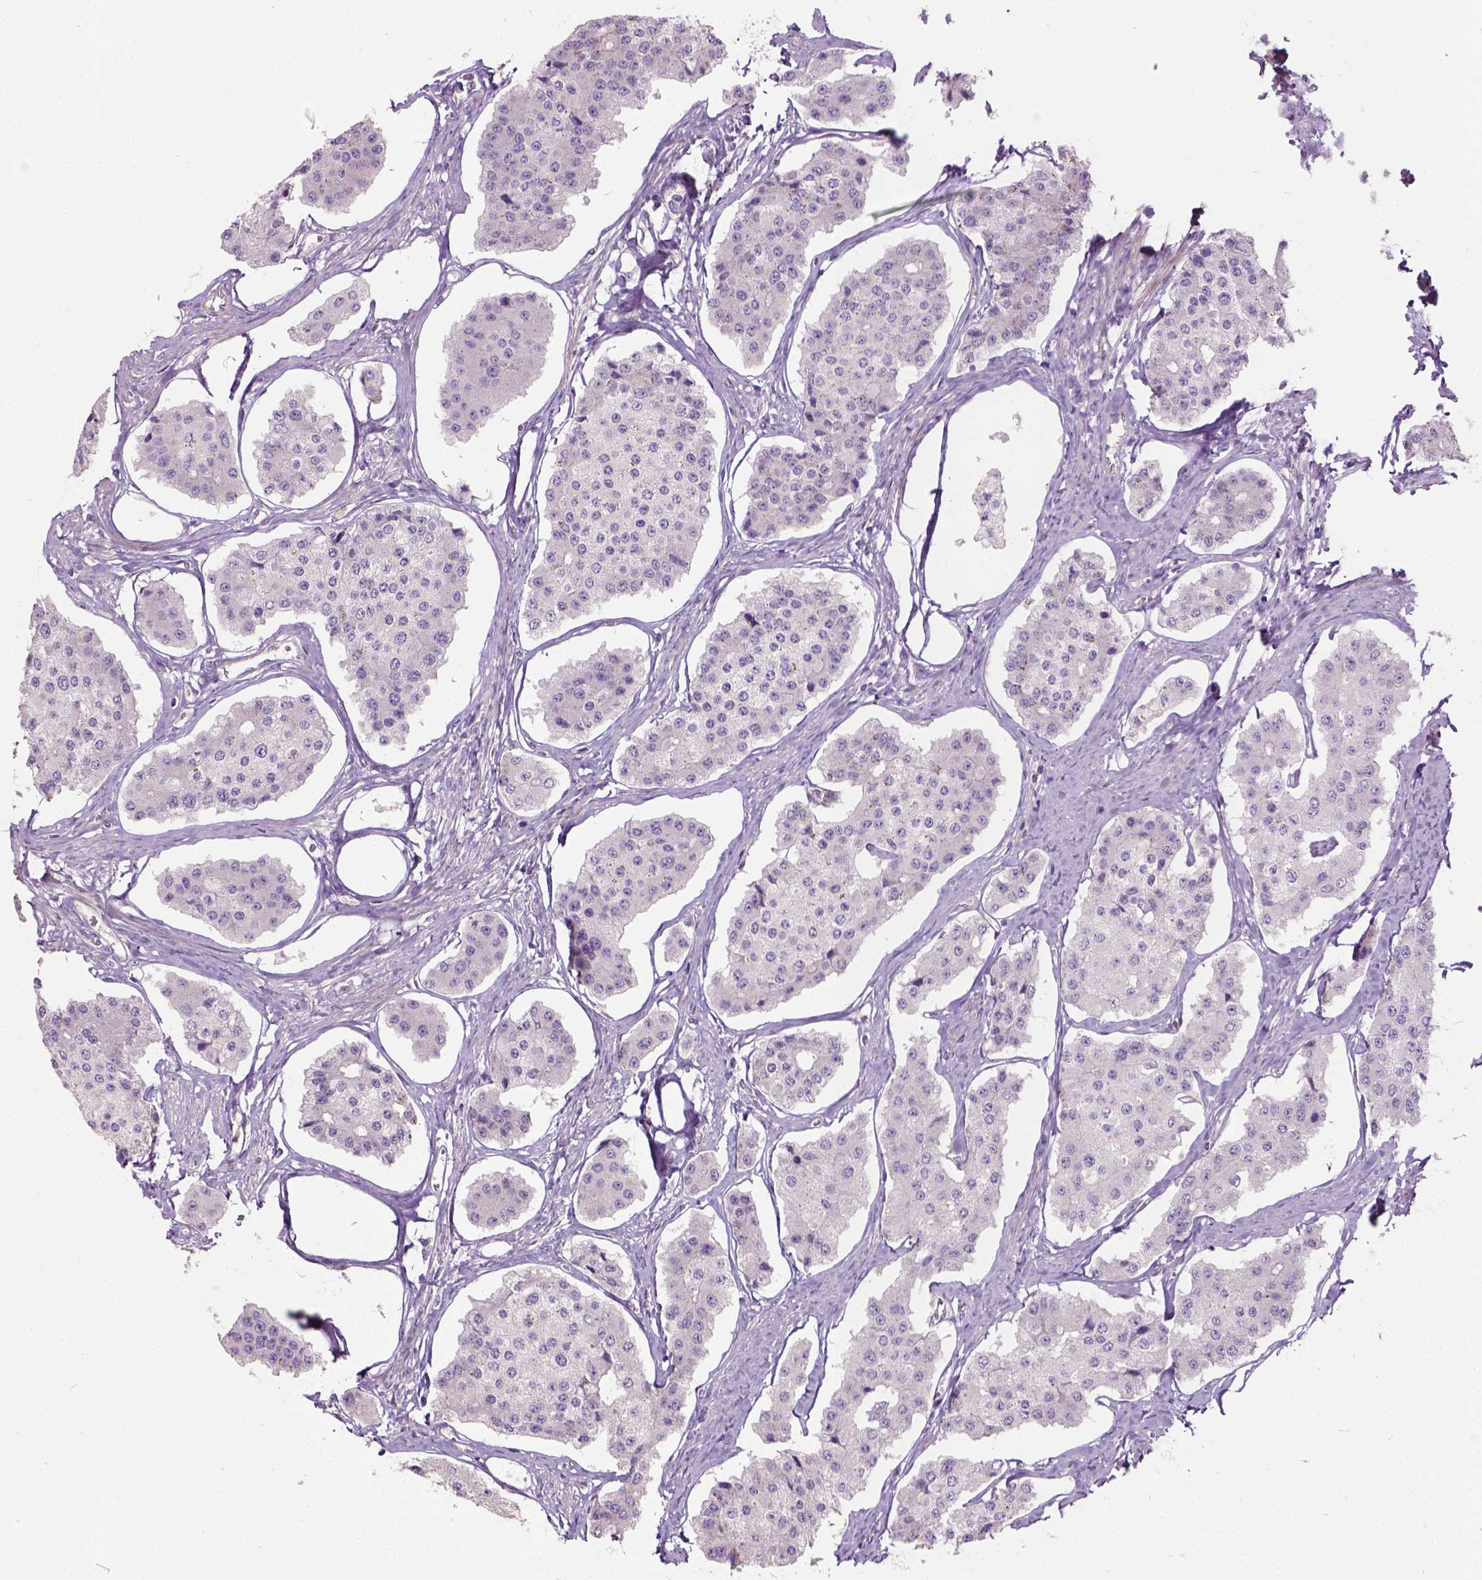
{"staining": {"intensity": "negative", "quantity": "none", "location": "none"}, "tissue": "carcinoid", "cell_type": "Tumor cells", "image_type": "cancer", "snomed": [{"axis": "morphology", "description": "Carcinoid, malignant, NOS"}, {"axis": "topography", "description": "Small intestine"}], "caption": "IHC of carcinoid (malignant) displays no expression in tumor cells.", "gene": "PKP3", "patient": {"sex": "female", "age": 65}}